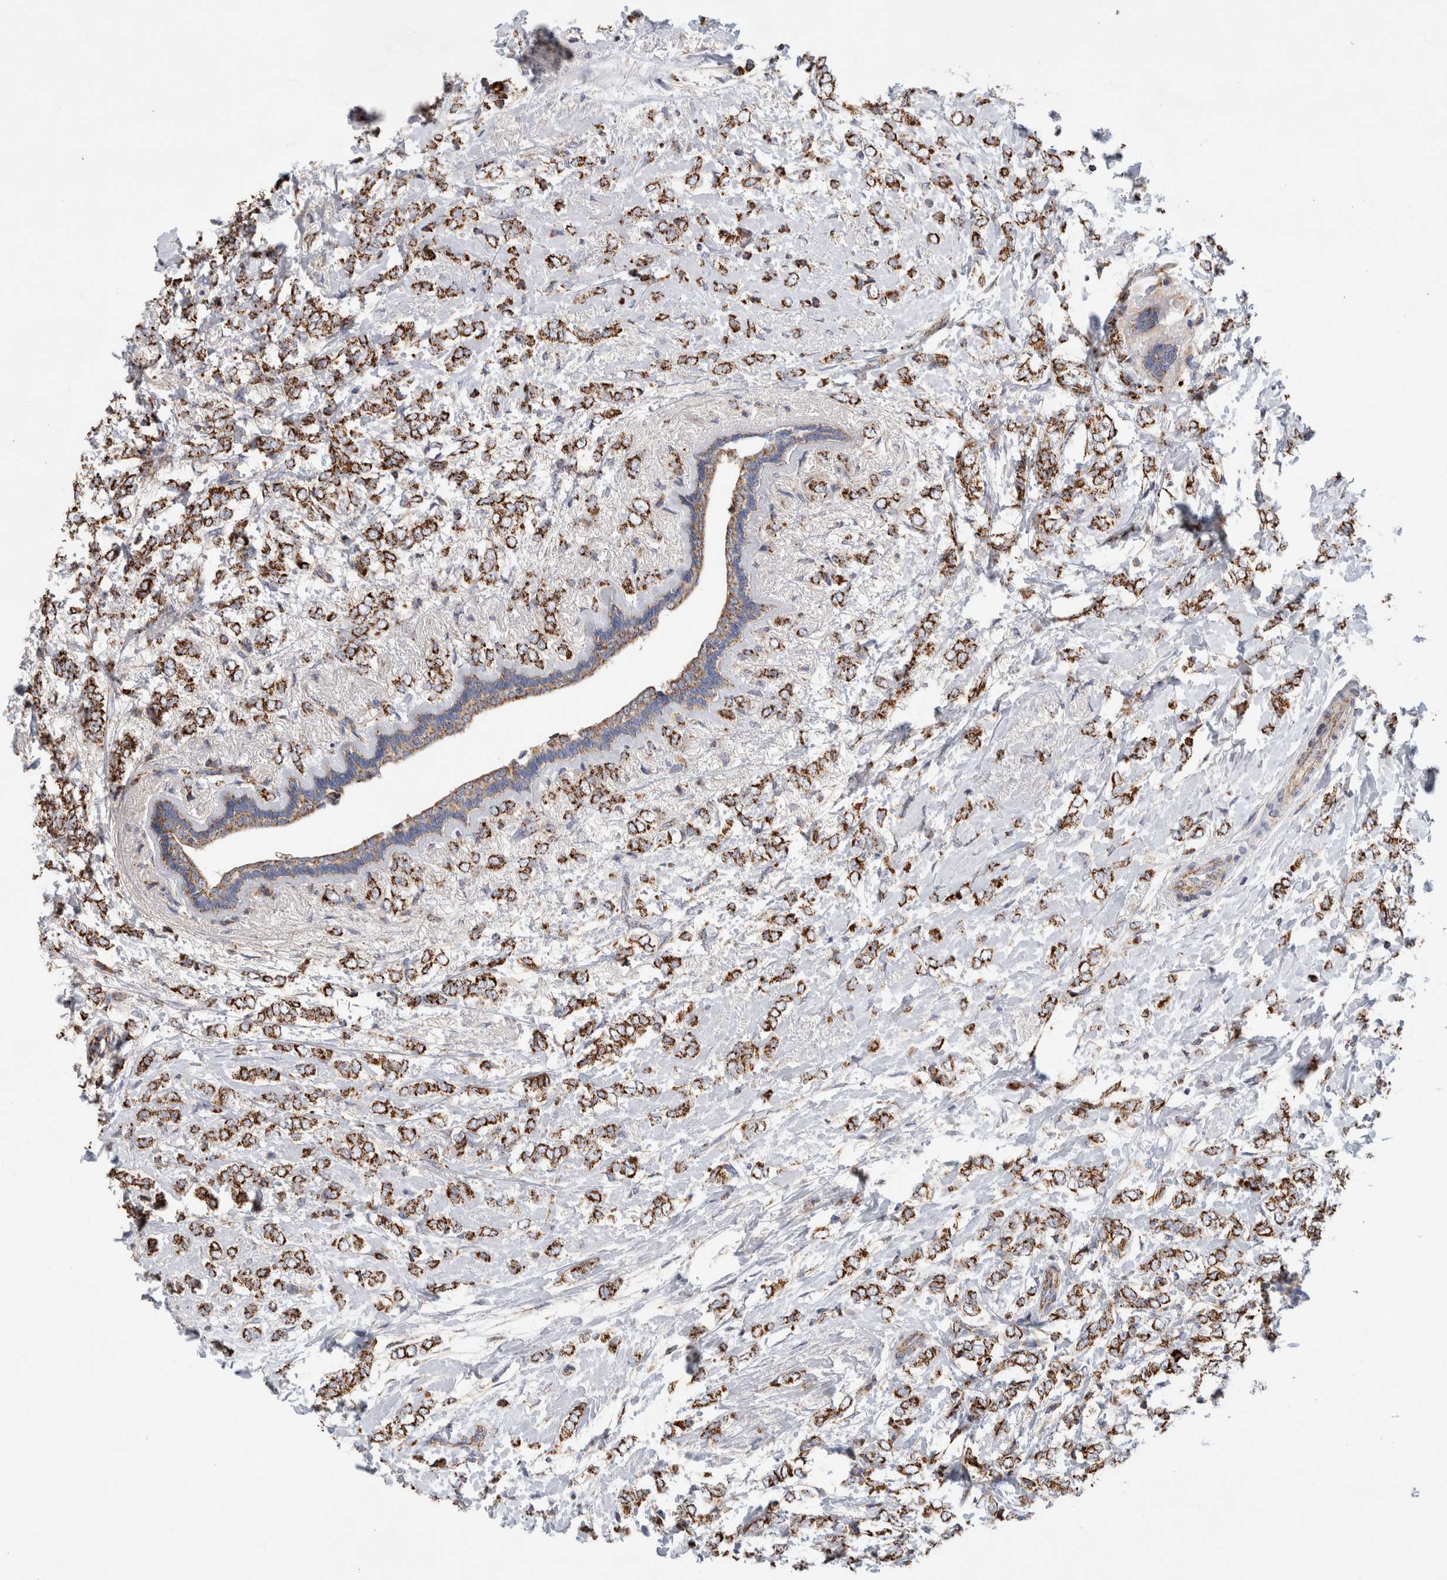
{"staining": {"intensity": "strong", "quantity": ">75%", "location": "cytoplasmic/membranous"}, "tissue": "breast cancer", "cell_type": "Tumor cells", "image_type": "cancer", "snomed": [{"axis": "morphology", "description": "Normal tissue, NOS"}, {"axis": "morphology", "description": "Lobular carcinoma"}, {"axis": "topography", "description": "Breast"}], "caption": "Immunohistochemistry histopathology image of human breast lobular carcinoma stained for a protein (brown), which shows high levels of strong cytoplasmic/membranous expression in about >75% of tumor cells.", "gene": "IARS2", "patient": {"sex": "female", "age": 47}}